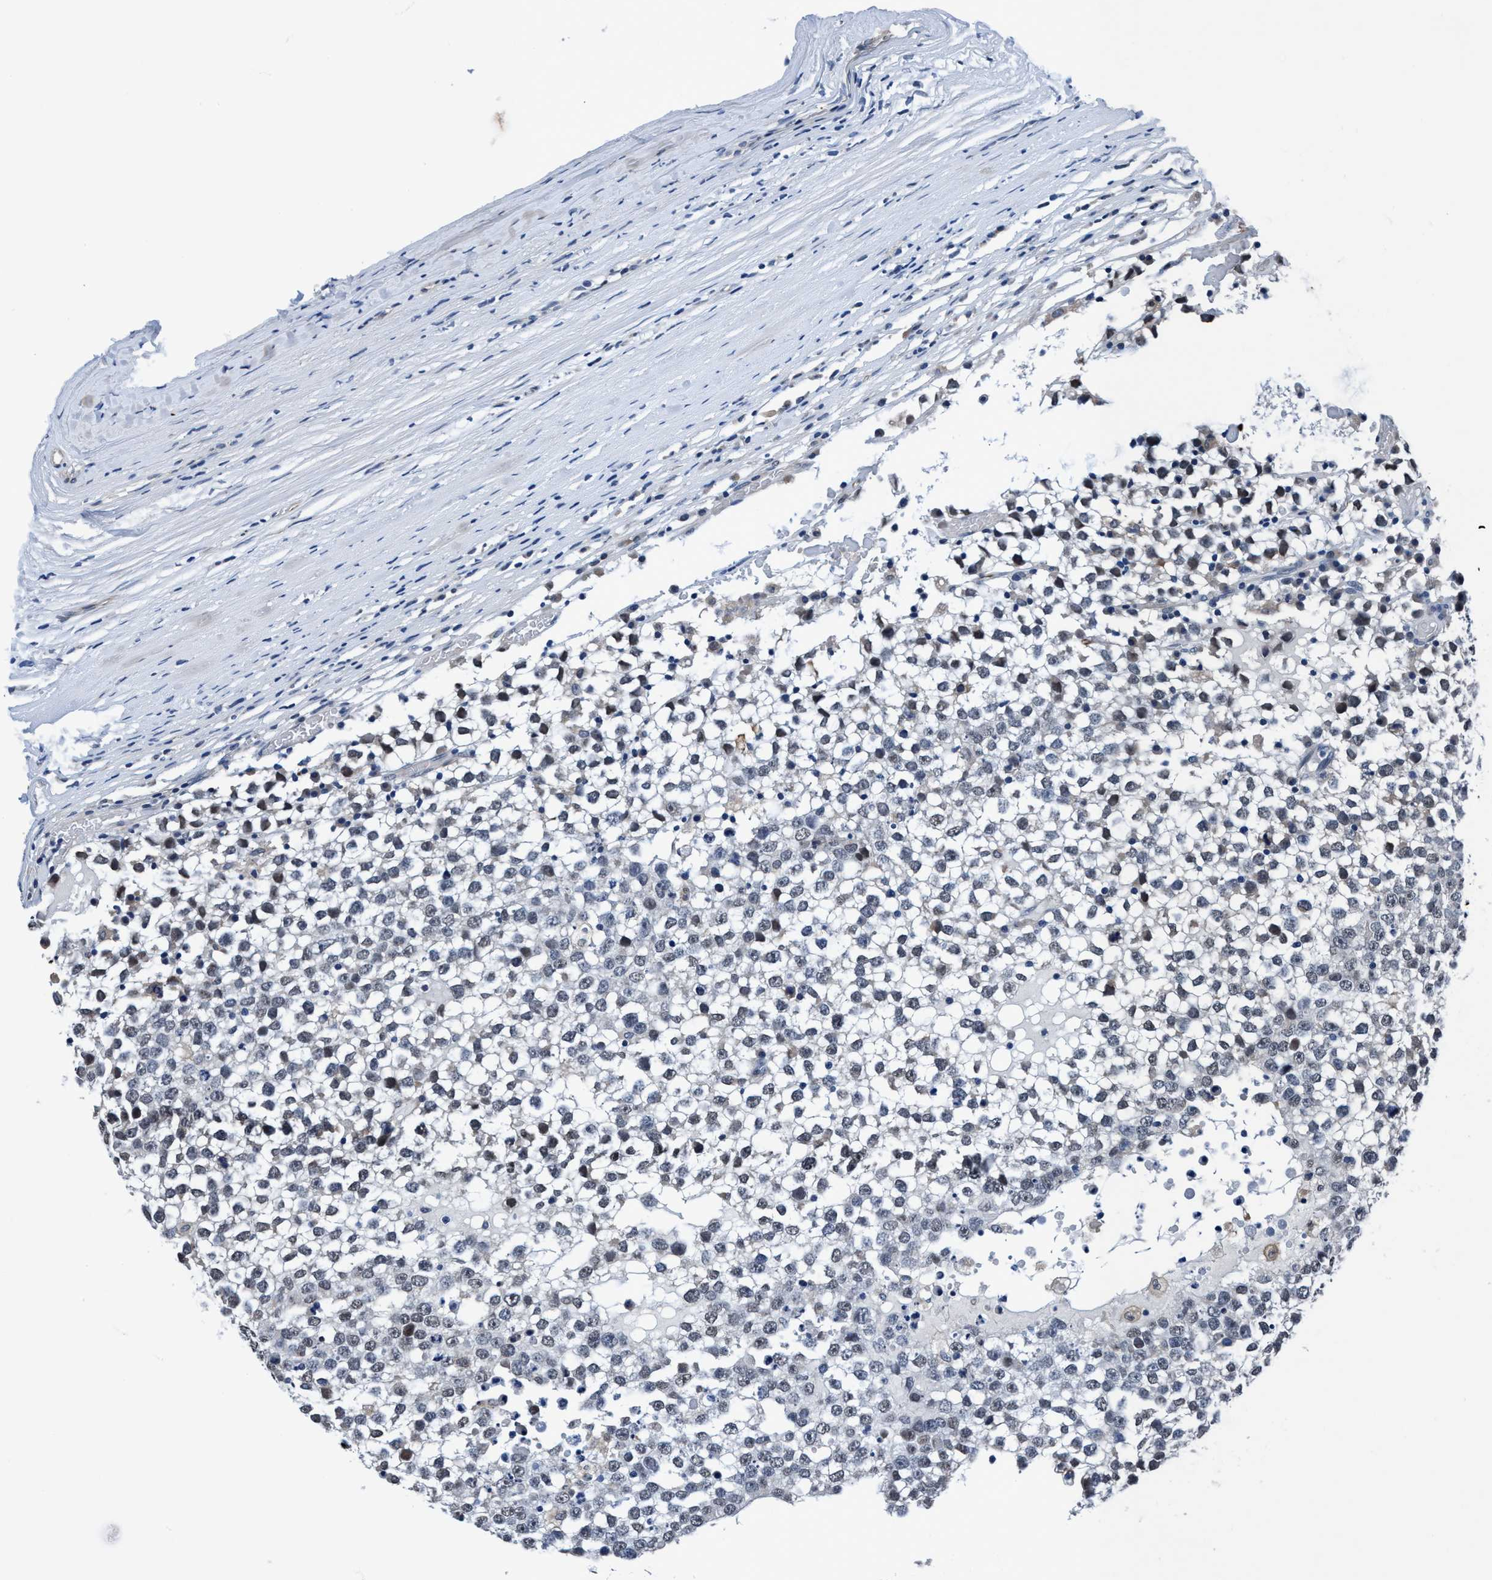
{"staining": {"intensity": "negative", "quantity": "none", "location": "none"}, "tissue": "testis cancer", "cell_type": "Tumor cells", "image_type": "cancer", "snomed": [{"axis": "morphology", "description": "Seminoma, NOS"}, {"axis": "topography", "description": "Testis"}], "caption": "A high-resolution image shows IHC staining of testis seminoma, which displays no significant positivity in tumor cells.", "gene": "TMEM94", "patient": {"sex": "male", "age": 65}}